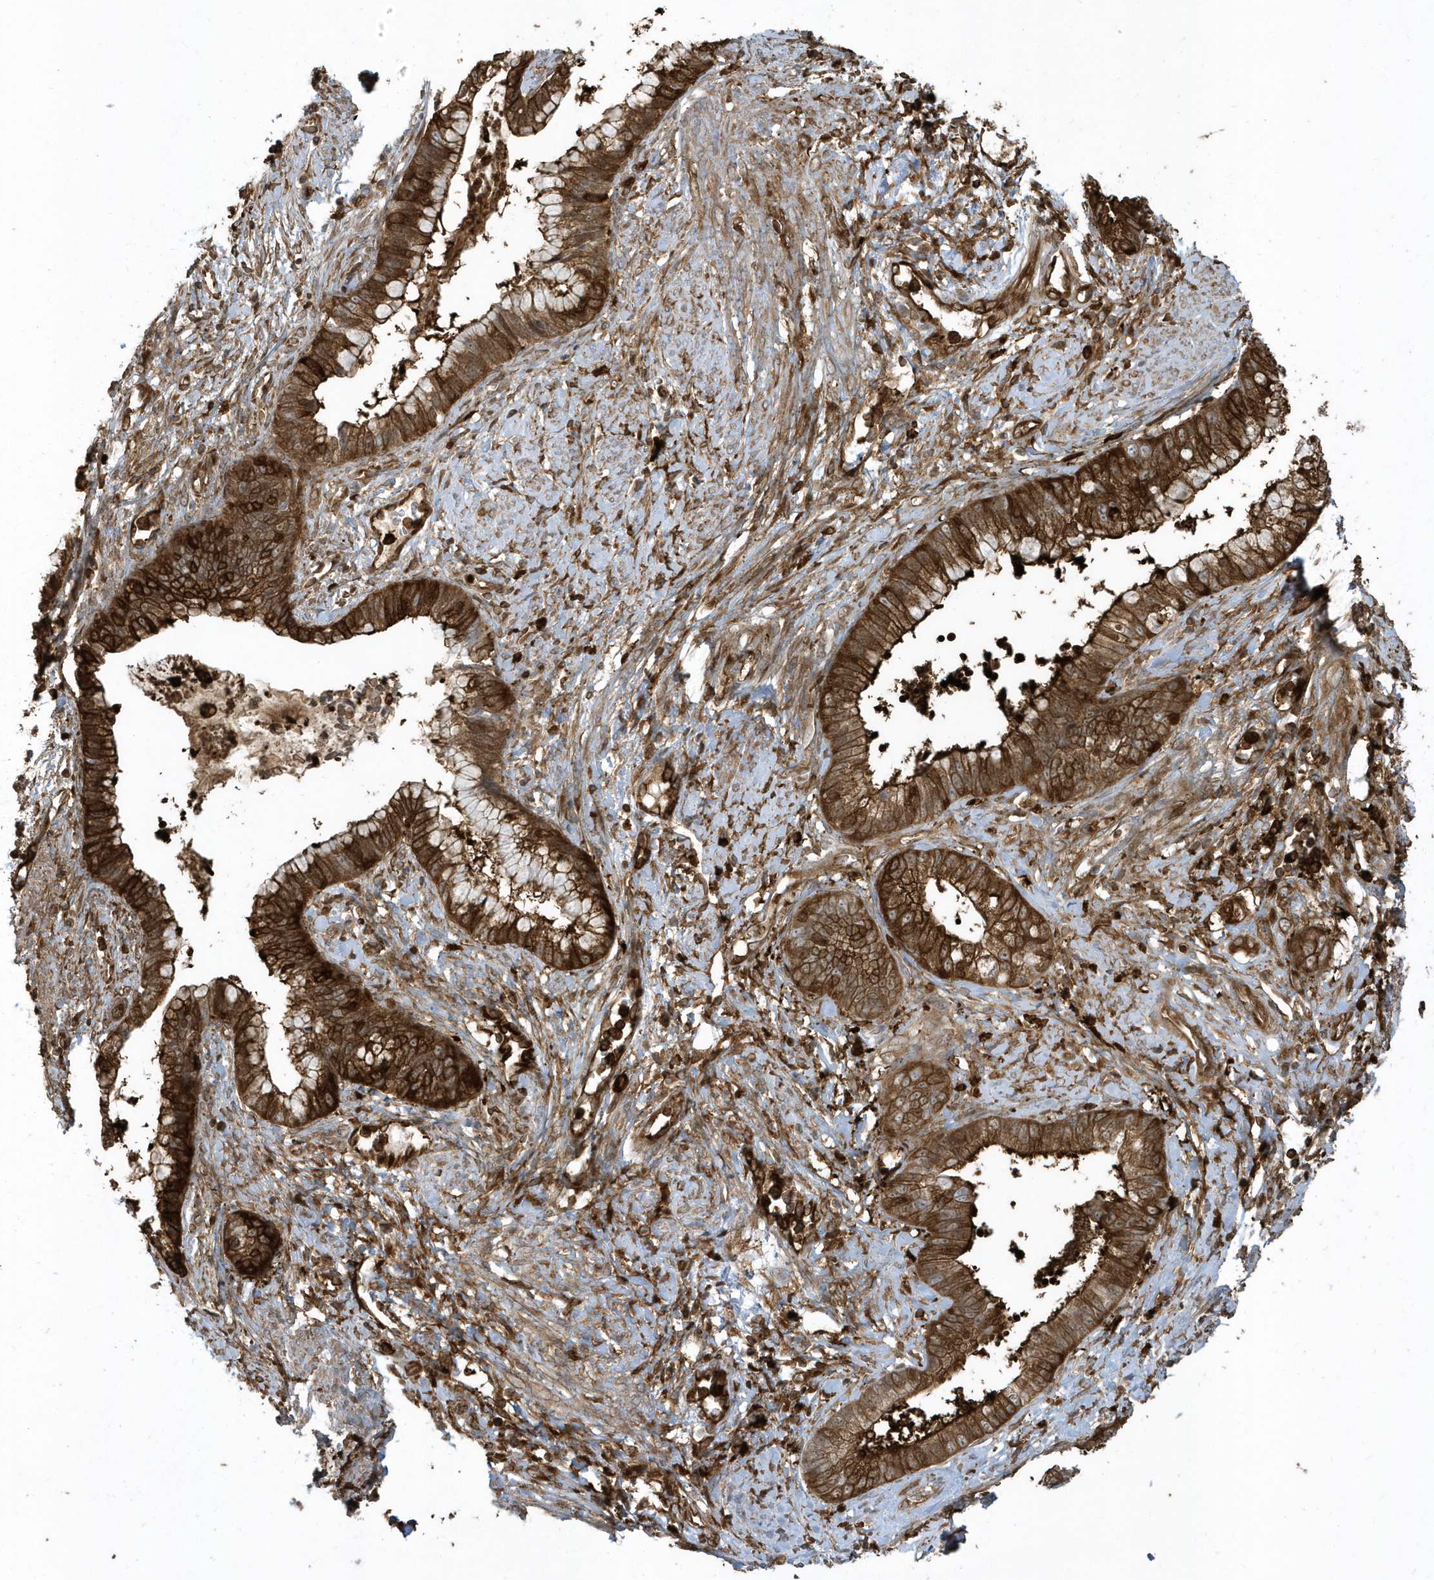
{"staining": {"intensity": "strong", "quantity": ">75%", "location": "cytoplasmic/membranous"}, "tissue": "cervical cancer", "cell_type": "Tumor cells", "image_type": "cancer", "snomed": [{"axis": "morphology", "description": "Adenocarcinoma, NOS"}, {"axis": "topography", "description": "Cervix"}], "caption": "Tumor cells show high levels of strong cytoplasmic/membranous staining in about >75% of cells in human adenocarcinoma (cervical).", "gene": "CLCN6", "patient": {"sex": "female", "age": 44}}